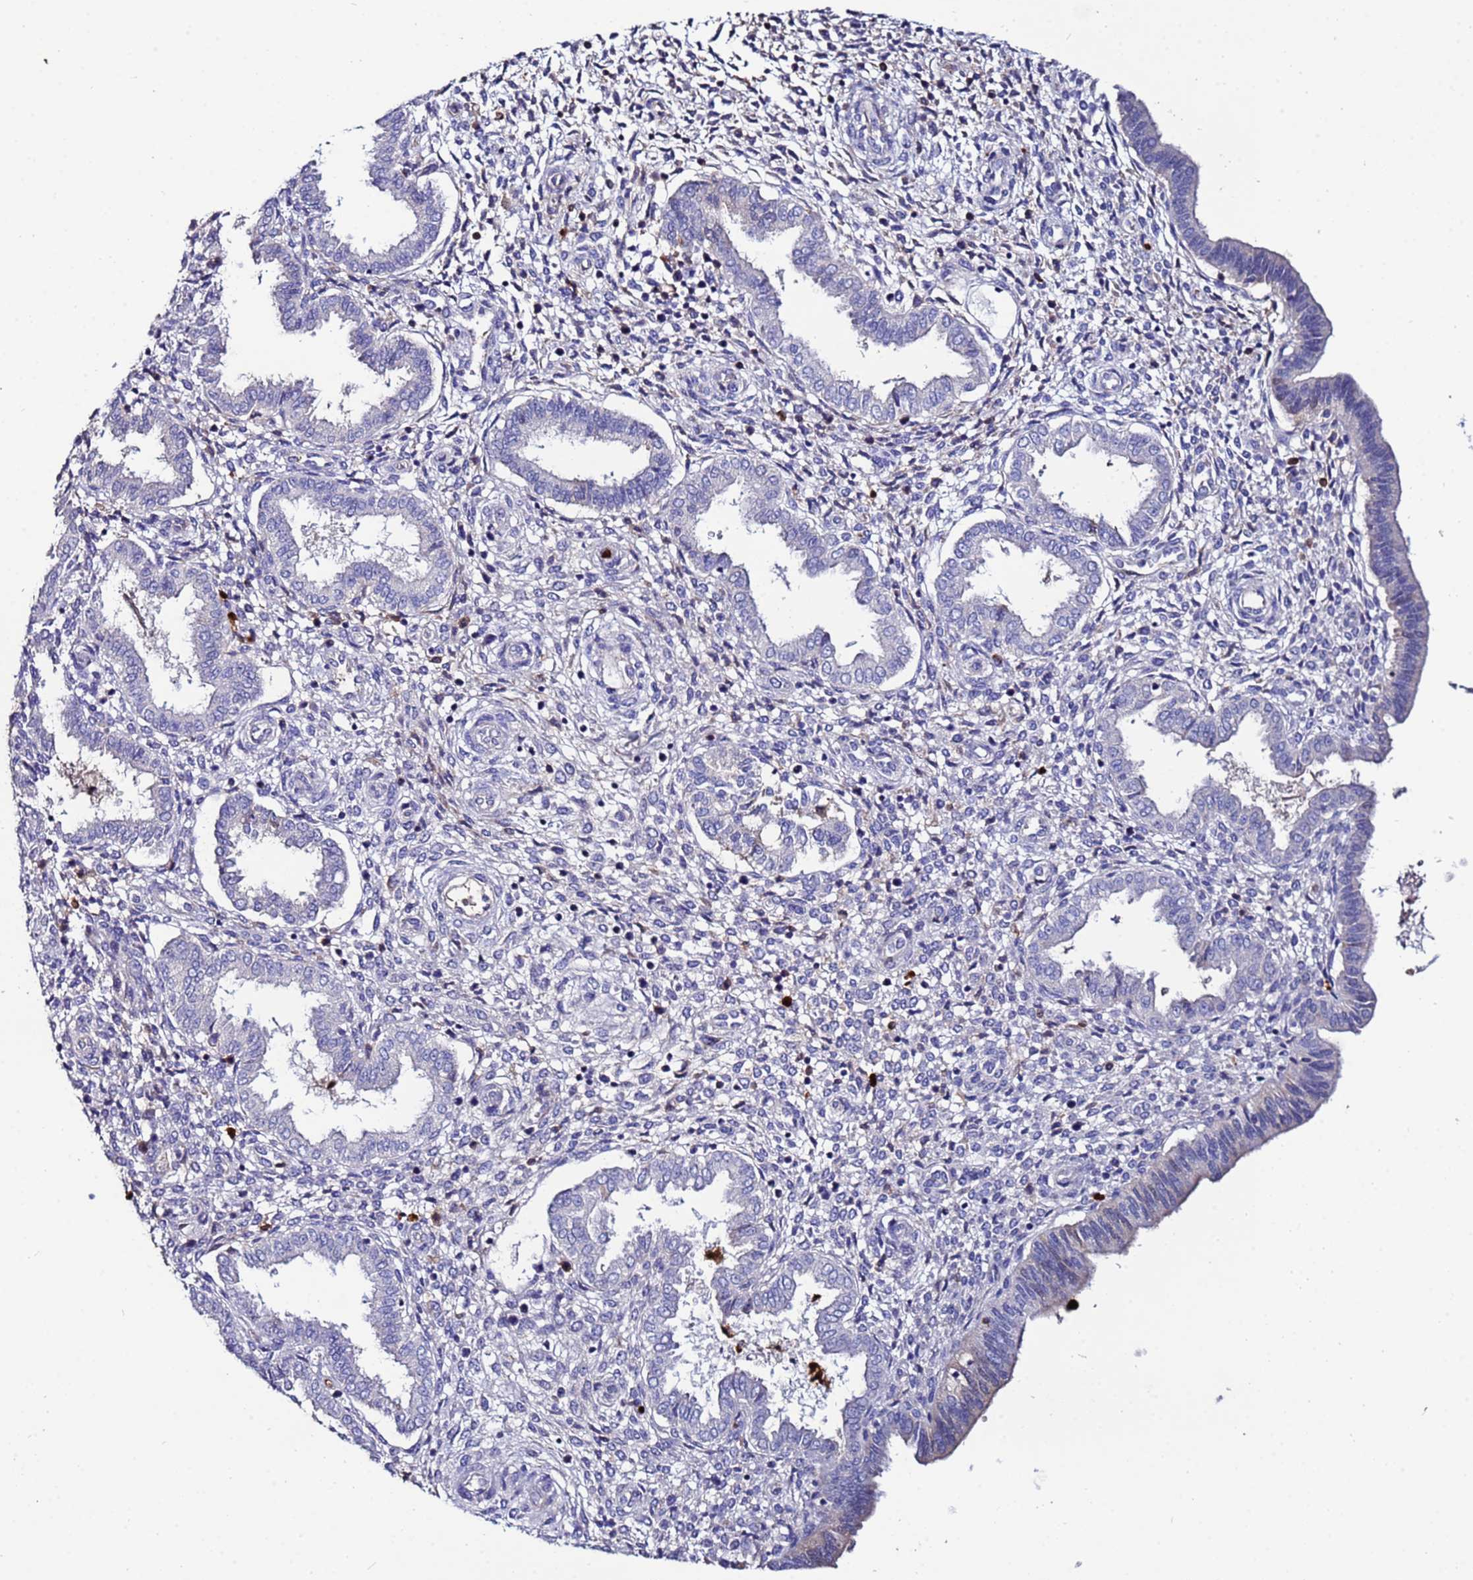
{"staining": {"intensity": "negative", "quantity": "none", "location": "none"}, "tissue": "endometrium", "cell_type": "Cells in endometrial stroma", "image_type": "normal", "snomed": [{"axis": "morphology", "description": "Normal tissue, NOS"}, {"axis": "topography", "description": "Endometrium"}], "caption": "DAB (3,3'-diaminobenzidine) immunohistochemical staining of benign human endometrium reveals no significant positivity in cells in endometrial stroma.", "gene": "TUBAL3", "patient": {"sex": "female", "age": 24}}